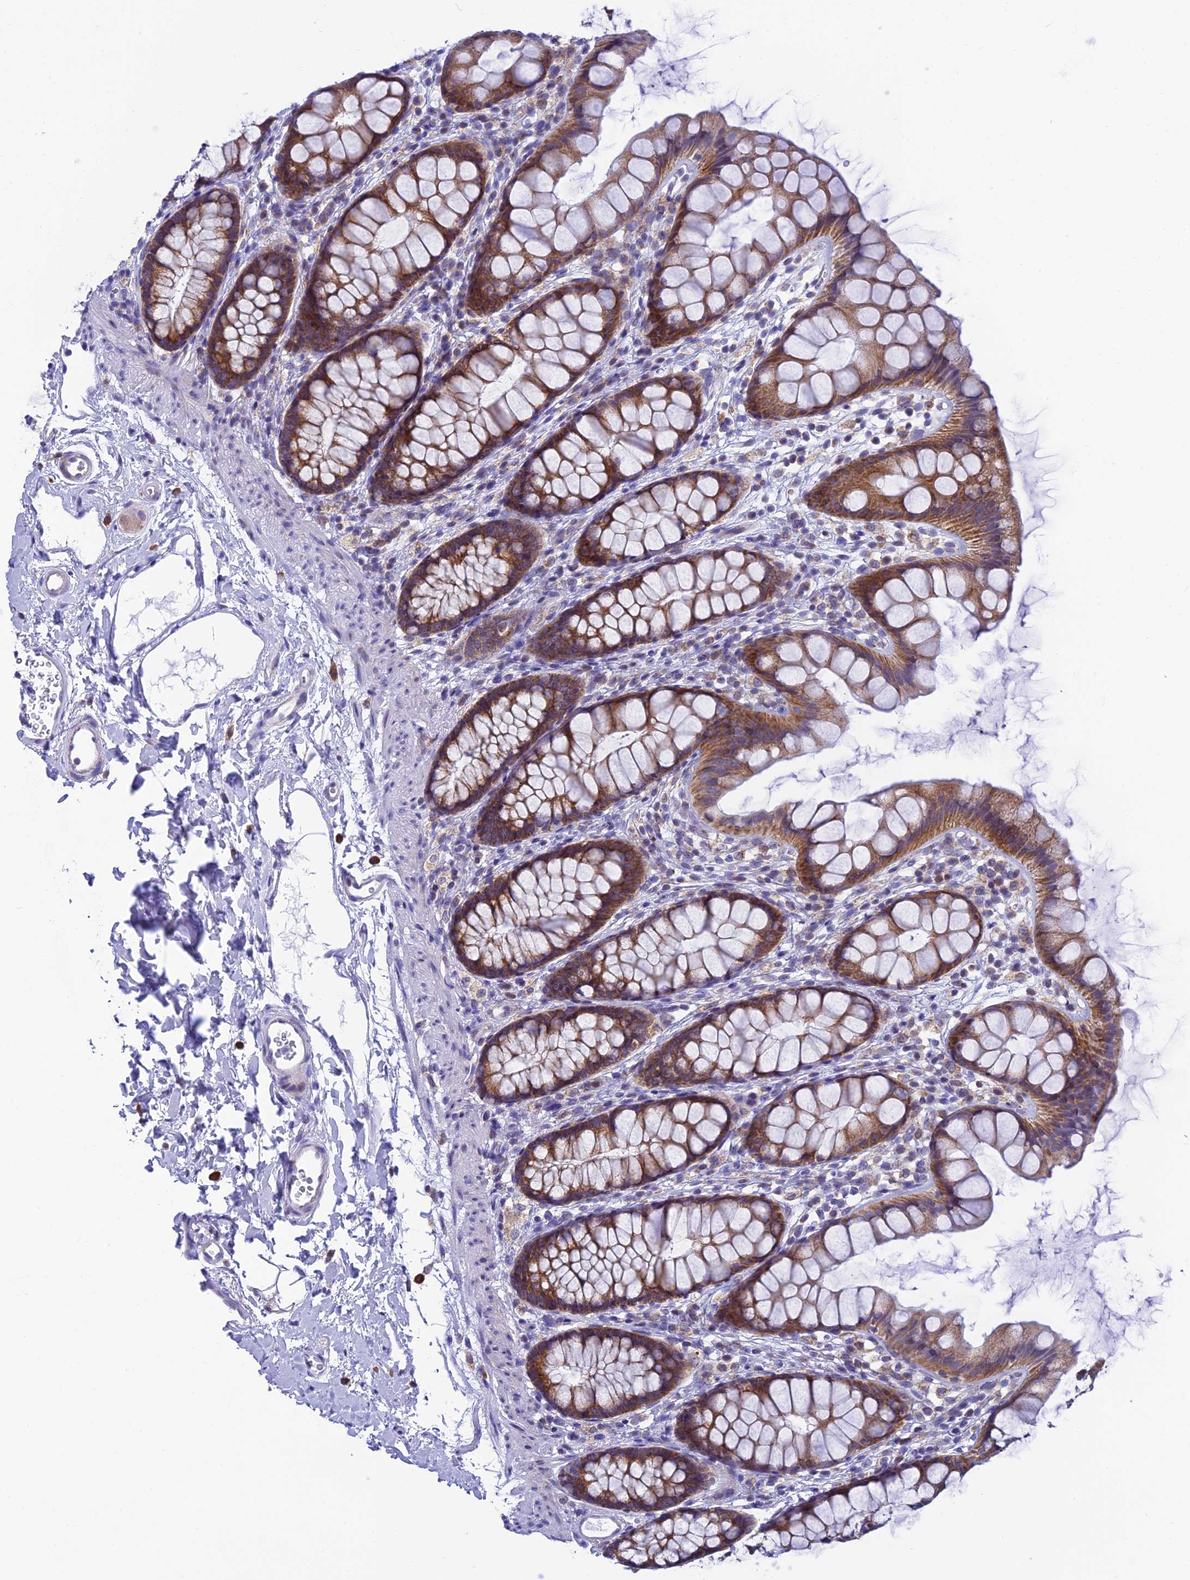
{"staining": {"intensity": "moderate", "quantity": ">75%", "location": "cytoplasmic/membranous"}, "tissue": "rectum", "cell_type": "Glandular cells", "image_type": "normal", "snomed": [{"axis": "morphology", "description": "Normal tissue, NOS"}, {"axis": "topography", "description": "Rectum"}], "caption": "Moderate cytoplasmic/membranous positivity is appreciated in about >75% of glandular cells in benign rectum. (Stains: DAB in brown, nuclei in blue, Microscopy: brightfield microscopy at high magnification).", "gene": "REEP4", "patient": {"sex": "female", "age": 65}}